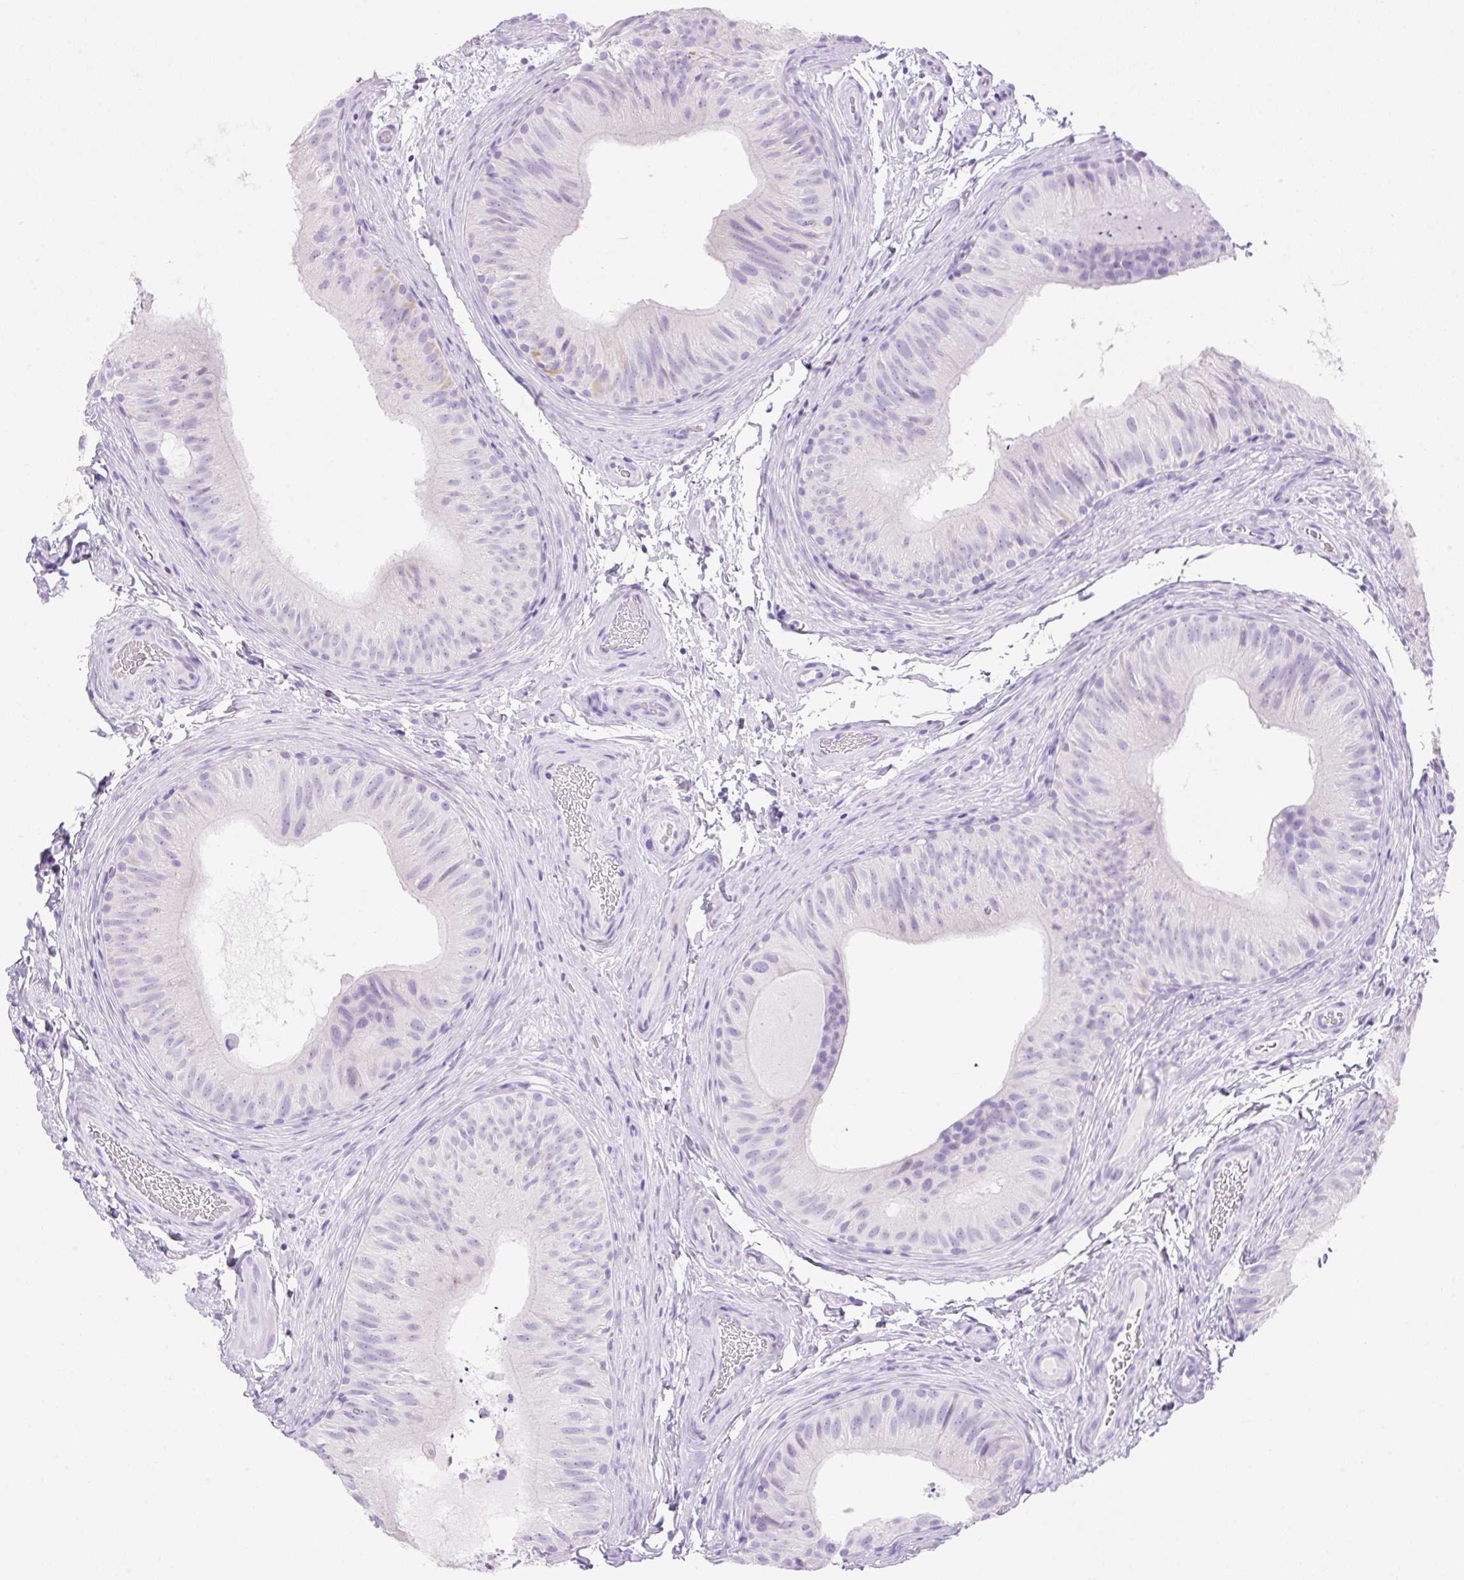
{"staining": {"intensity": "weak", "quantity": "<25%", "location": "cytoplasmic/membranous"}, "tissue": "epididymis", "cell_type": "Glandular cells", "image_type": "normal", "snomed": [{"axis": "morphology", "description": "Normal tissue, NOS"}, {"axis": "topography", "description": "Epididymis"}], "caption": "Immunohistochemical staining of unremarkable human epididymis displays no significant staining in glandular cells.", "gene": "CDX1", "patient": {"sex": "male", "age": 24}}